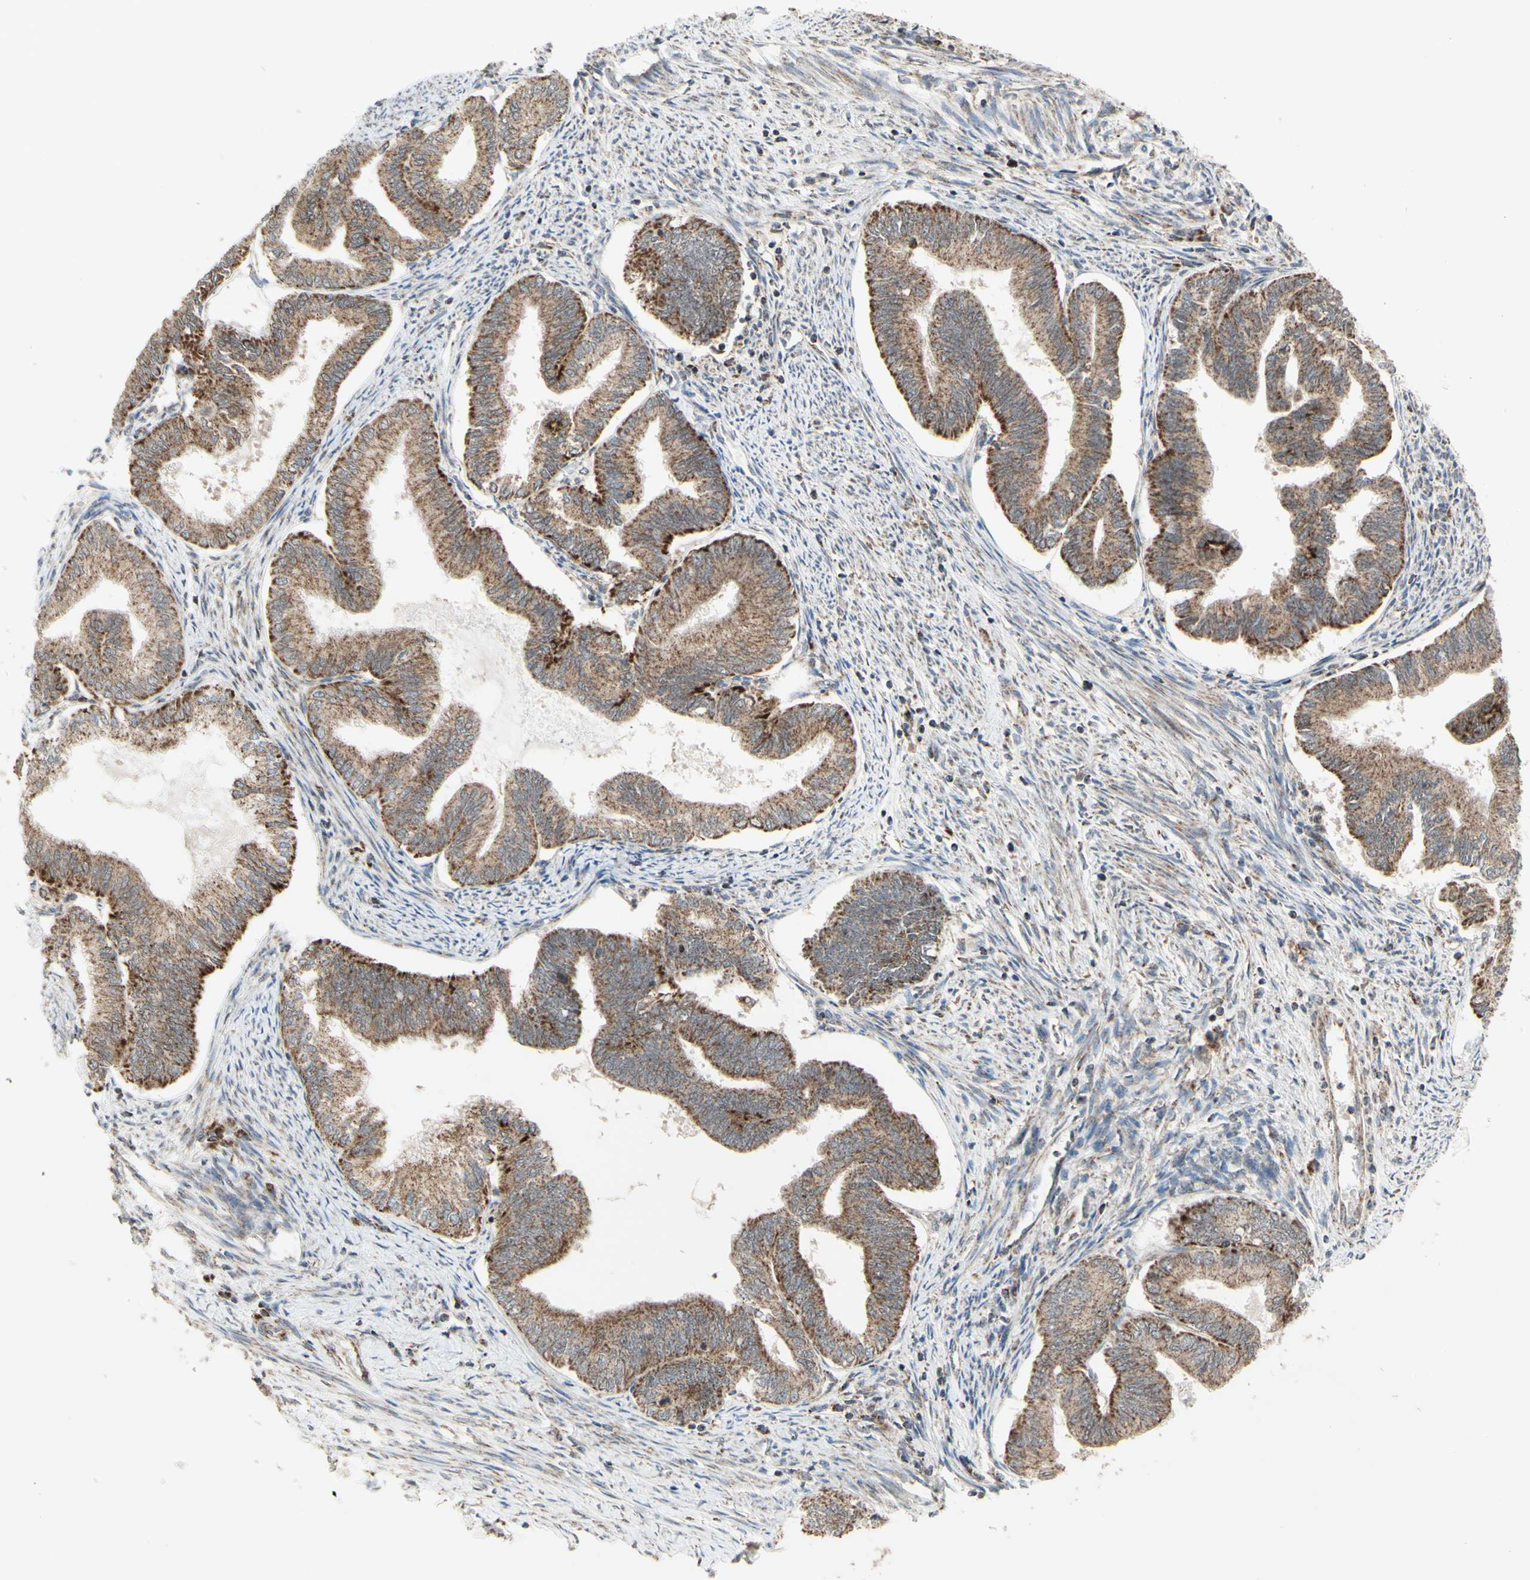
{"staining": {"intensity": "moderate", "quantity": ">75%", "location": "cytoplasmic/membranous"}, "tissue": "endometrial cancer", "cell_type": "Tumor cells", "image_type": "cancer", "snomed": [{"axis": "morphology", "description": "Adenocarcinoma, NOS"}, {"axis": "topography", "description": "Endometrium"}], "caption": "Protein staining exhibits moderate cytoplasmic/membranous expression in approximately >75% of tumor cells in endometrial cancer (adenocarcinoma). The staining is performed using DAB (3,3'-diaminobenzidine) brown chromogen to label protein expression. The nuclei are counter-stained blue using hematoxylin.", "gene": "DHRS3", "patient": {"sex": "female", "age": 86}}